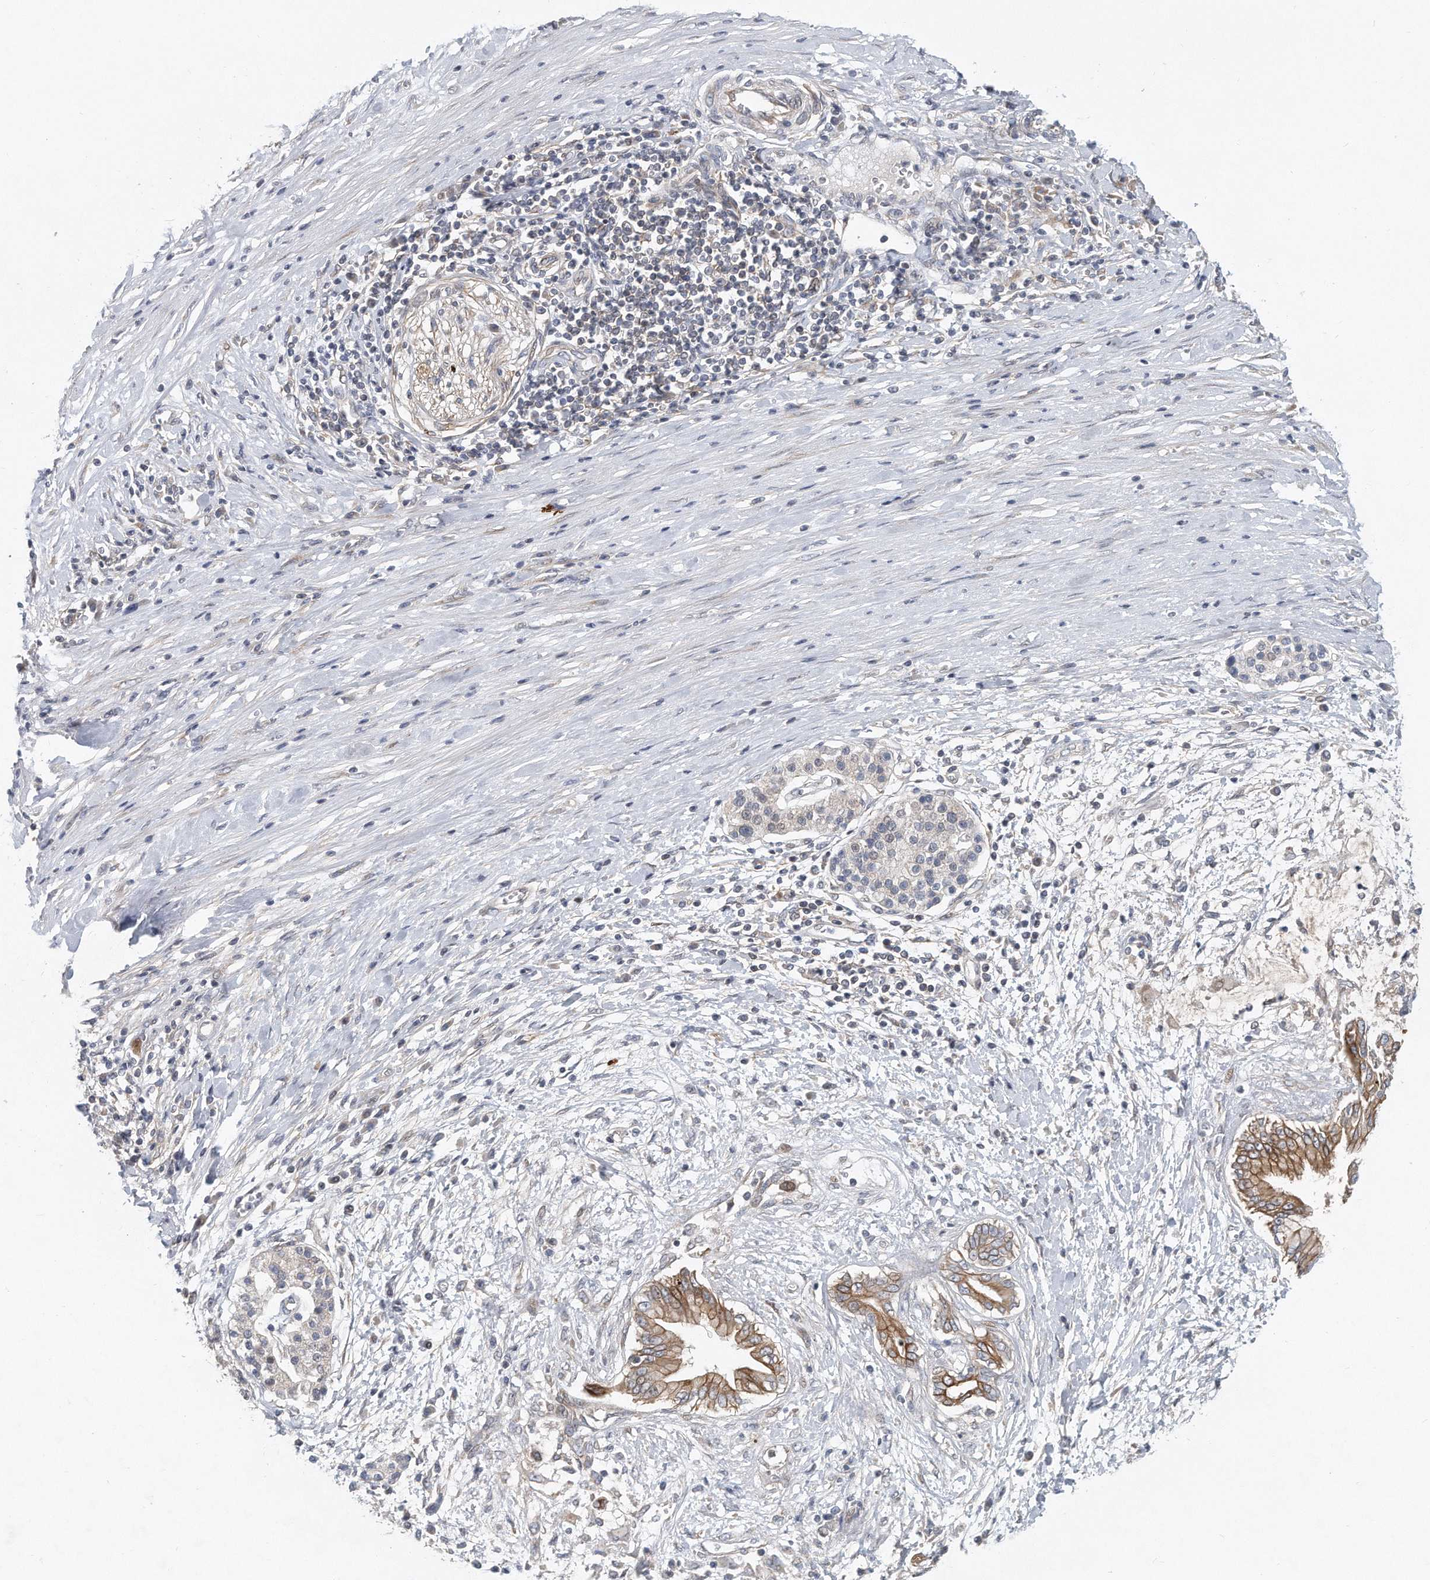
{"staining": {"intensity": "moderate", "quantity": ">75%", "location": "cytoplasmic/membranous"}, "tissue": "pancreatic cancer", "cell_type": "Tumor cells", "image_type": "cancer", "snomed": [{"axis": "morphology", "description": "Adenocarcinoma, NOS"}, {"axis": "topography", "description": "Pancreas"}], "caption": "This is an image of immunohistochemistry (IHC) staining of pancreatic adenocarcinoma, which shows moderate positivity in the cytoplasmic/membranous of tumor cells.", "gene": "PCDH8", "patient": {"sex": "male", "age": 58}}